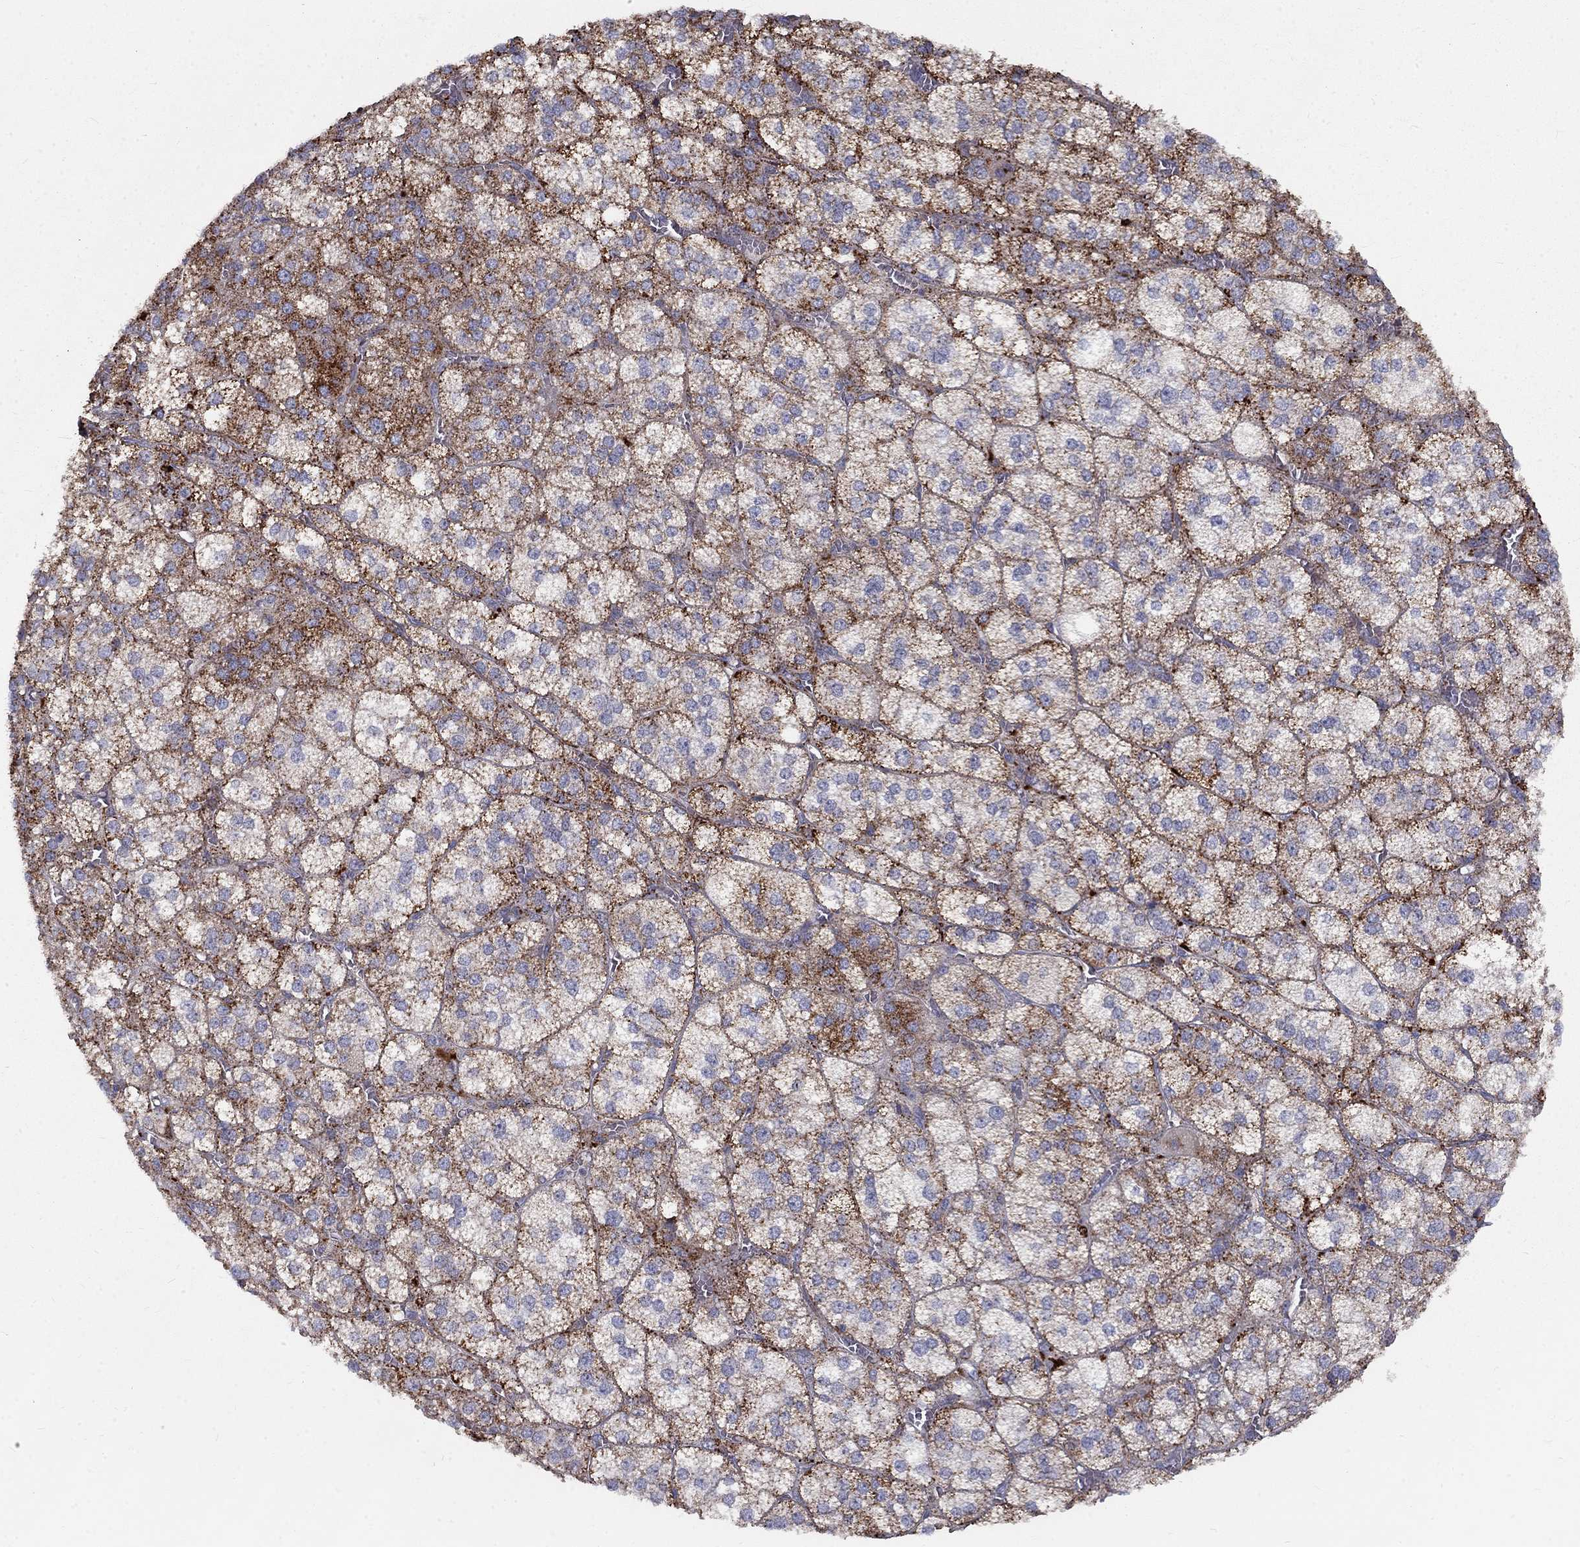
{"staining": {"intensity": "strong", "quantity": "25%-75%", "location": "cytoplasmic/membranous"}, "tissue": "adrenal gland", "cell_type": "Glandular cells", "image_type": "normal", "snomed": [{"axis": "morphology", "description": "Normal tissue, NOS"}, {"axis": "topography", "description": "Adrenal gland"}], "caption": "Immunohistochemical staining of benign adrenal gland exhibits strong cytoplasmic/membranous protein positivity in about 25%-75% of glandular cells.", "gene": "EPDR1", "patient": {"sex": "female", "age": 60}}